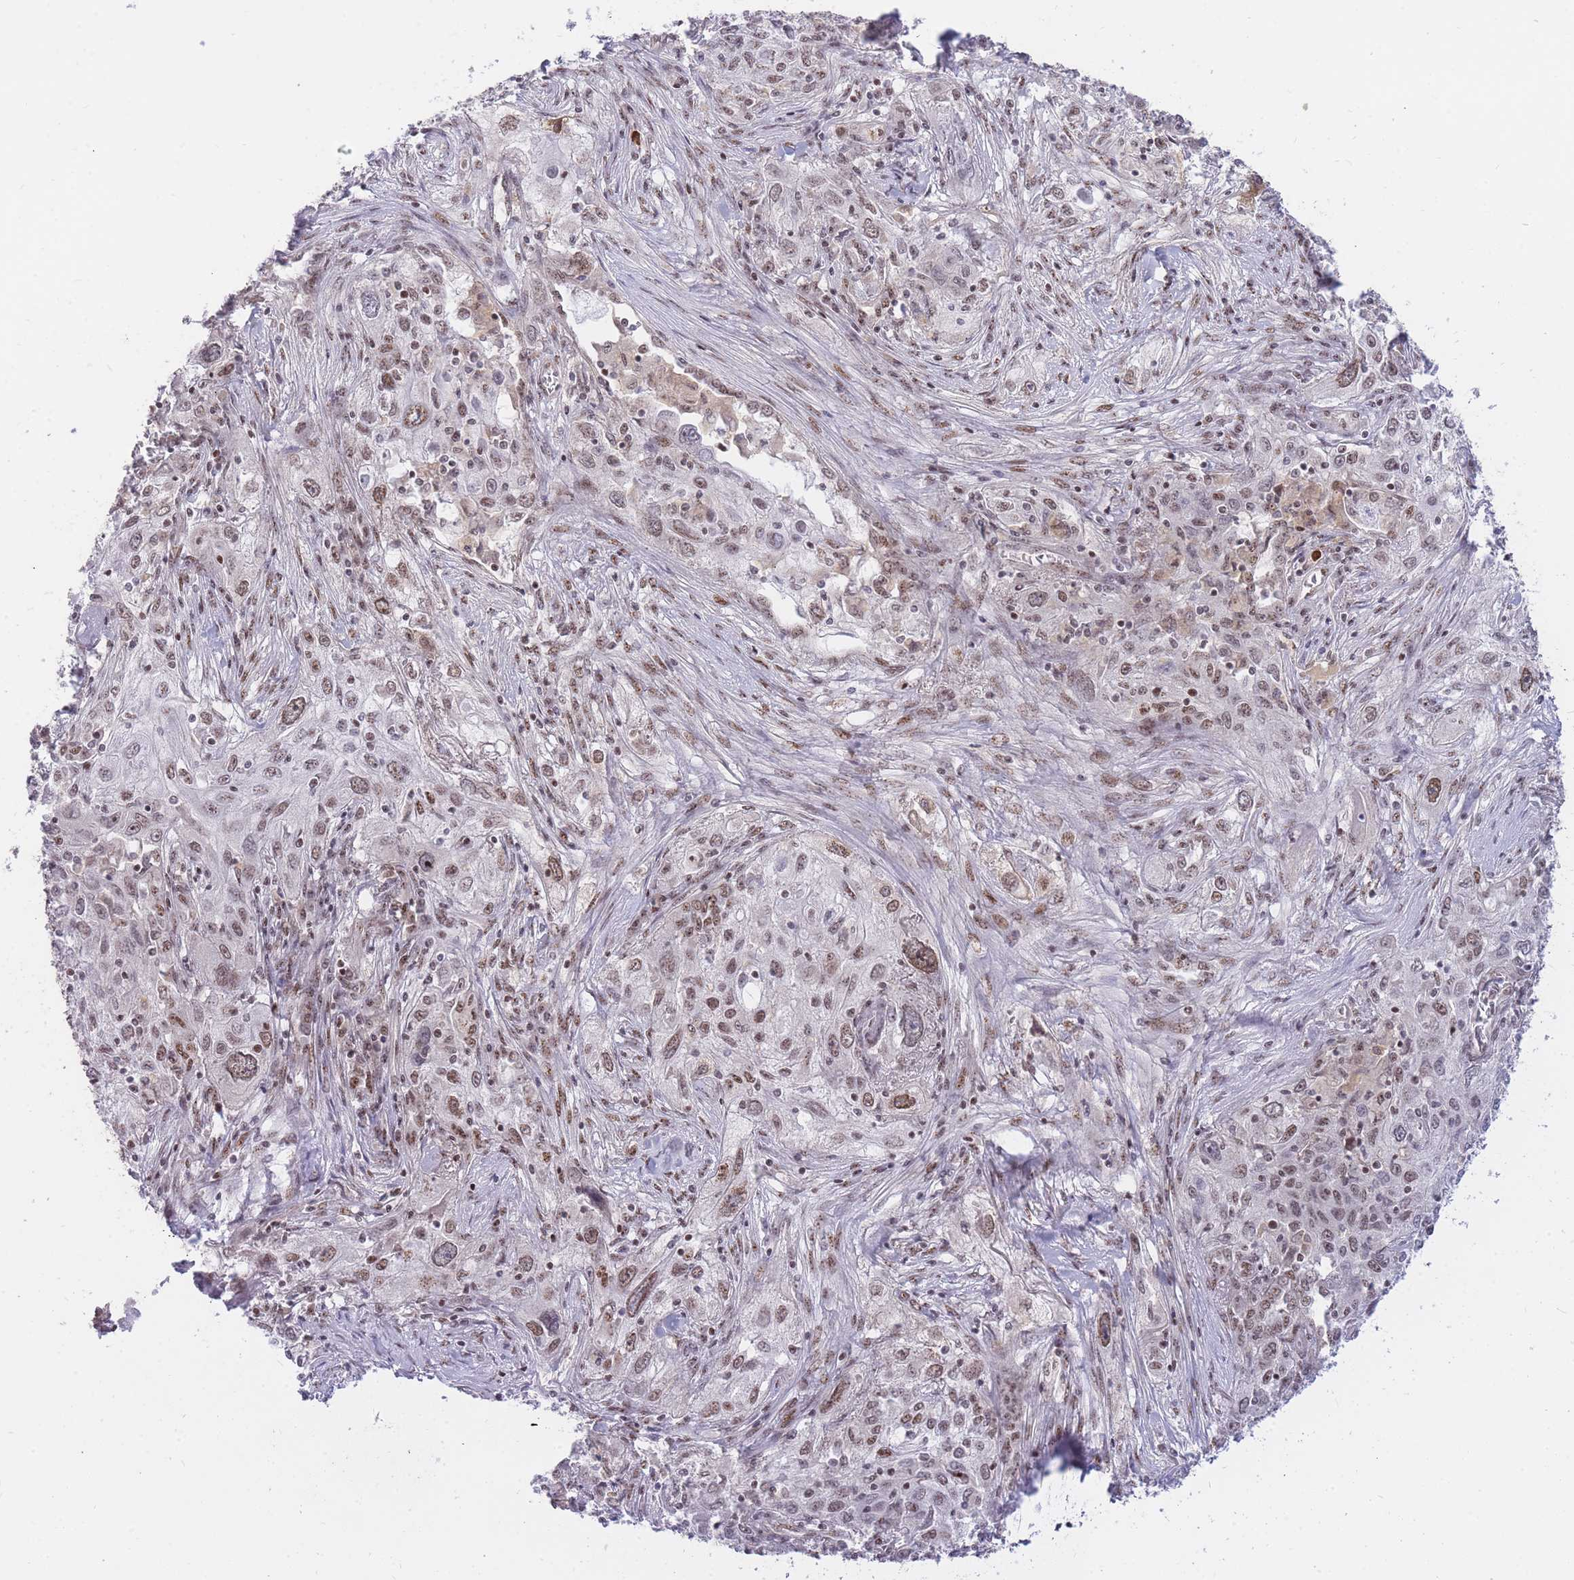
{"staining": {"intensity": "moderate", "quantity": ">75%", "location": "nuclear"}, "tissue": "lung cancer", "cell_type": "Tumor cells", "image_type": "cancer", "snomed": [{"axis": "morphology", "description": "Squamous cell carcinoma, NOS"}, {"axis": "topography", "description": "Lung"}], "caption": "A micrograph showing moderate nuclear expression in about >75% of tumor cells in lung cancer, as visualized by brown immunohistochemical staining.", "gene": "TLE2", "patient": {"sex": "female", "age": 69}}